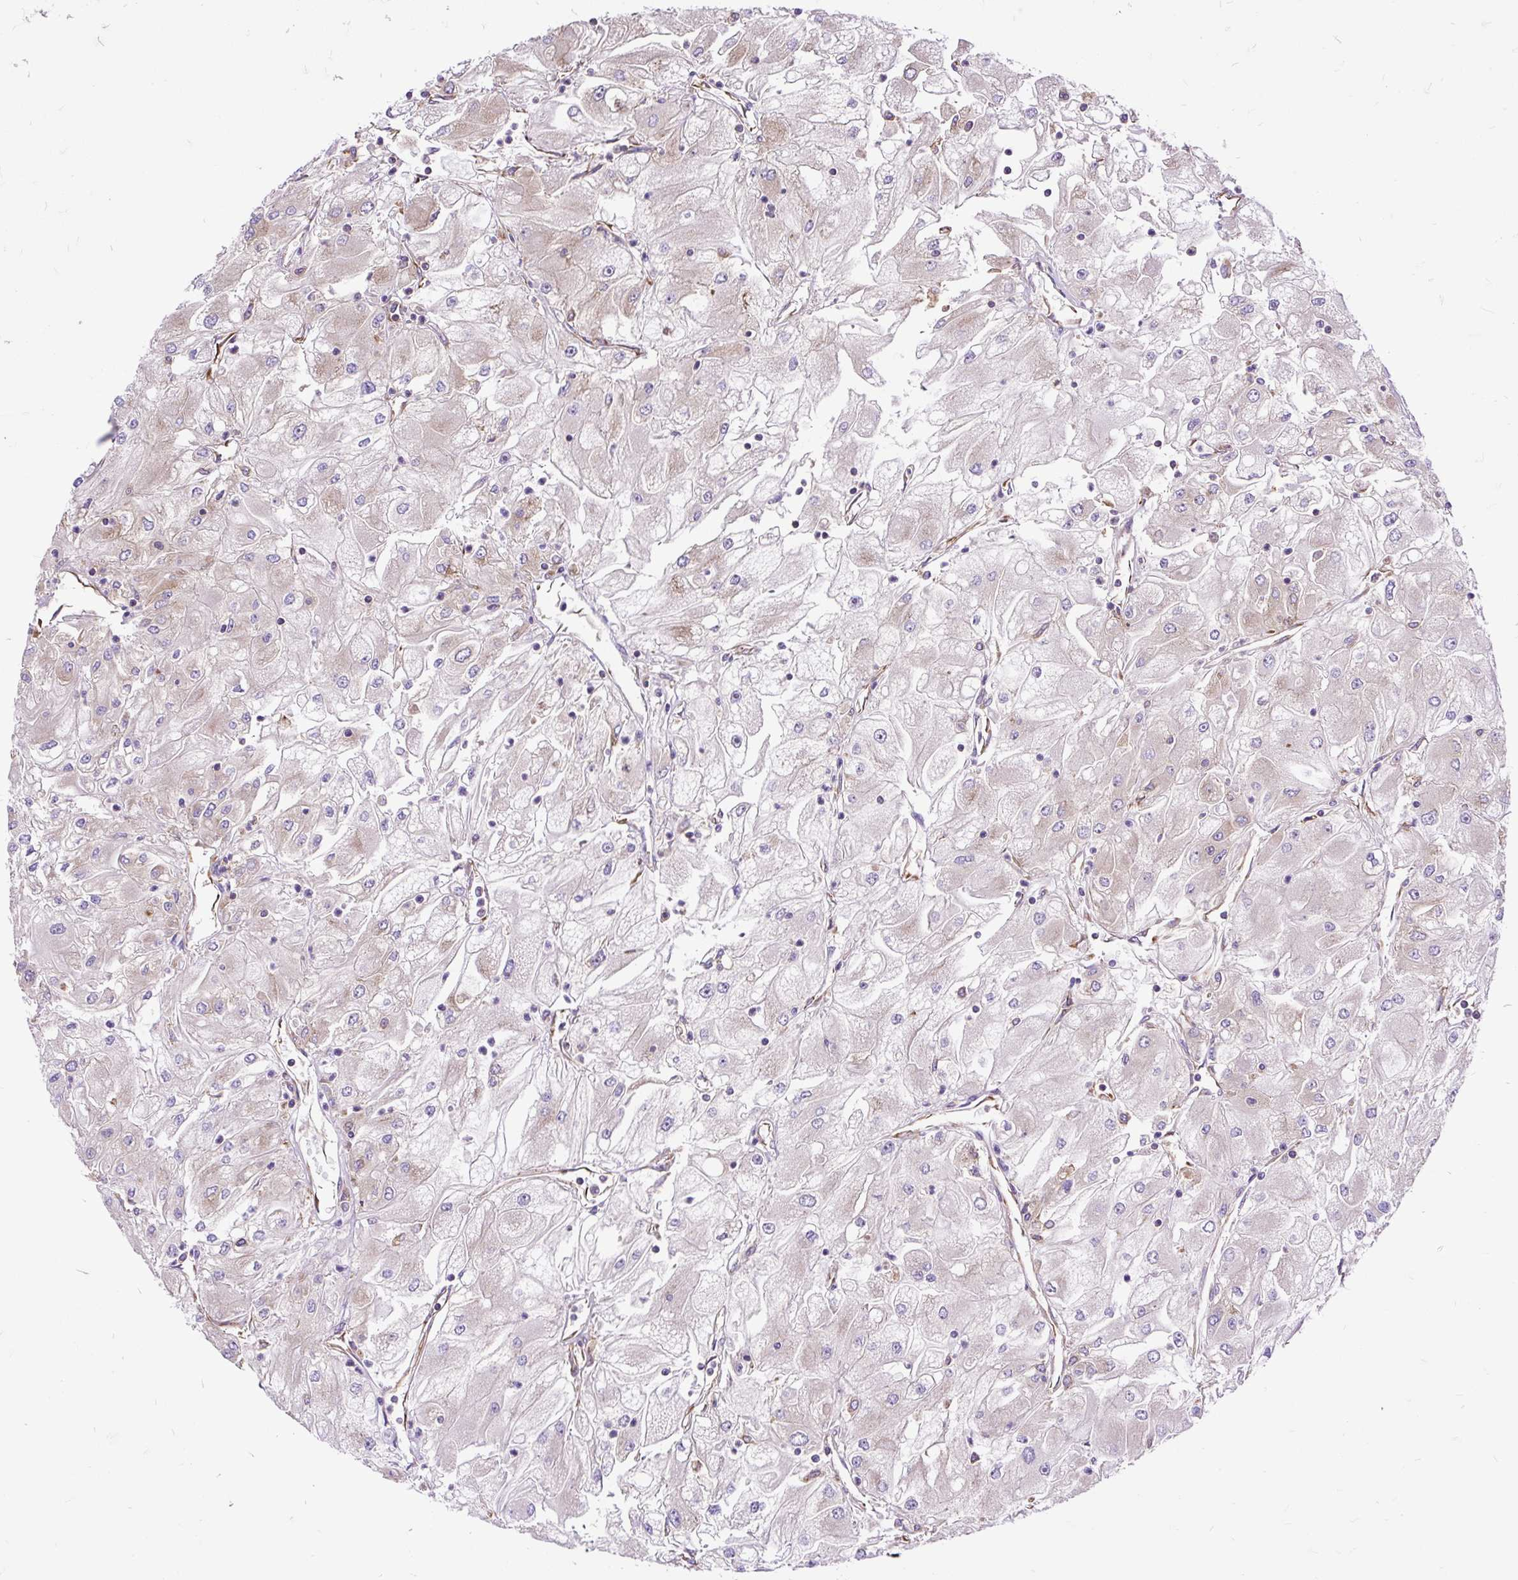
{"staining": {"intensity": "weak", "quantity": "<25%", "location": "cytoplasmic/membranous"}, "tissue": "renal cancer", "cell_type": "Tumor cells", "image_type": "cancer", "snomed": [{"axis": "morphology", "description": "Adenocarcinoma, NOS"}, {"axis": "topography", "description": "Kidney"}], "caption": "The micrograph exhibits no significant staining in tumor cells of renal cancer (adenocarcinoma). (DAB IHC with hematoxylin counter stain).", "gene": "RPS5", "patient": {"sex": "male", "age": 80}}